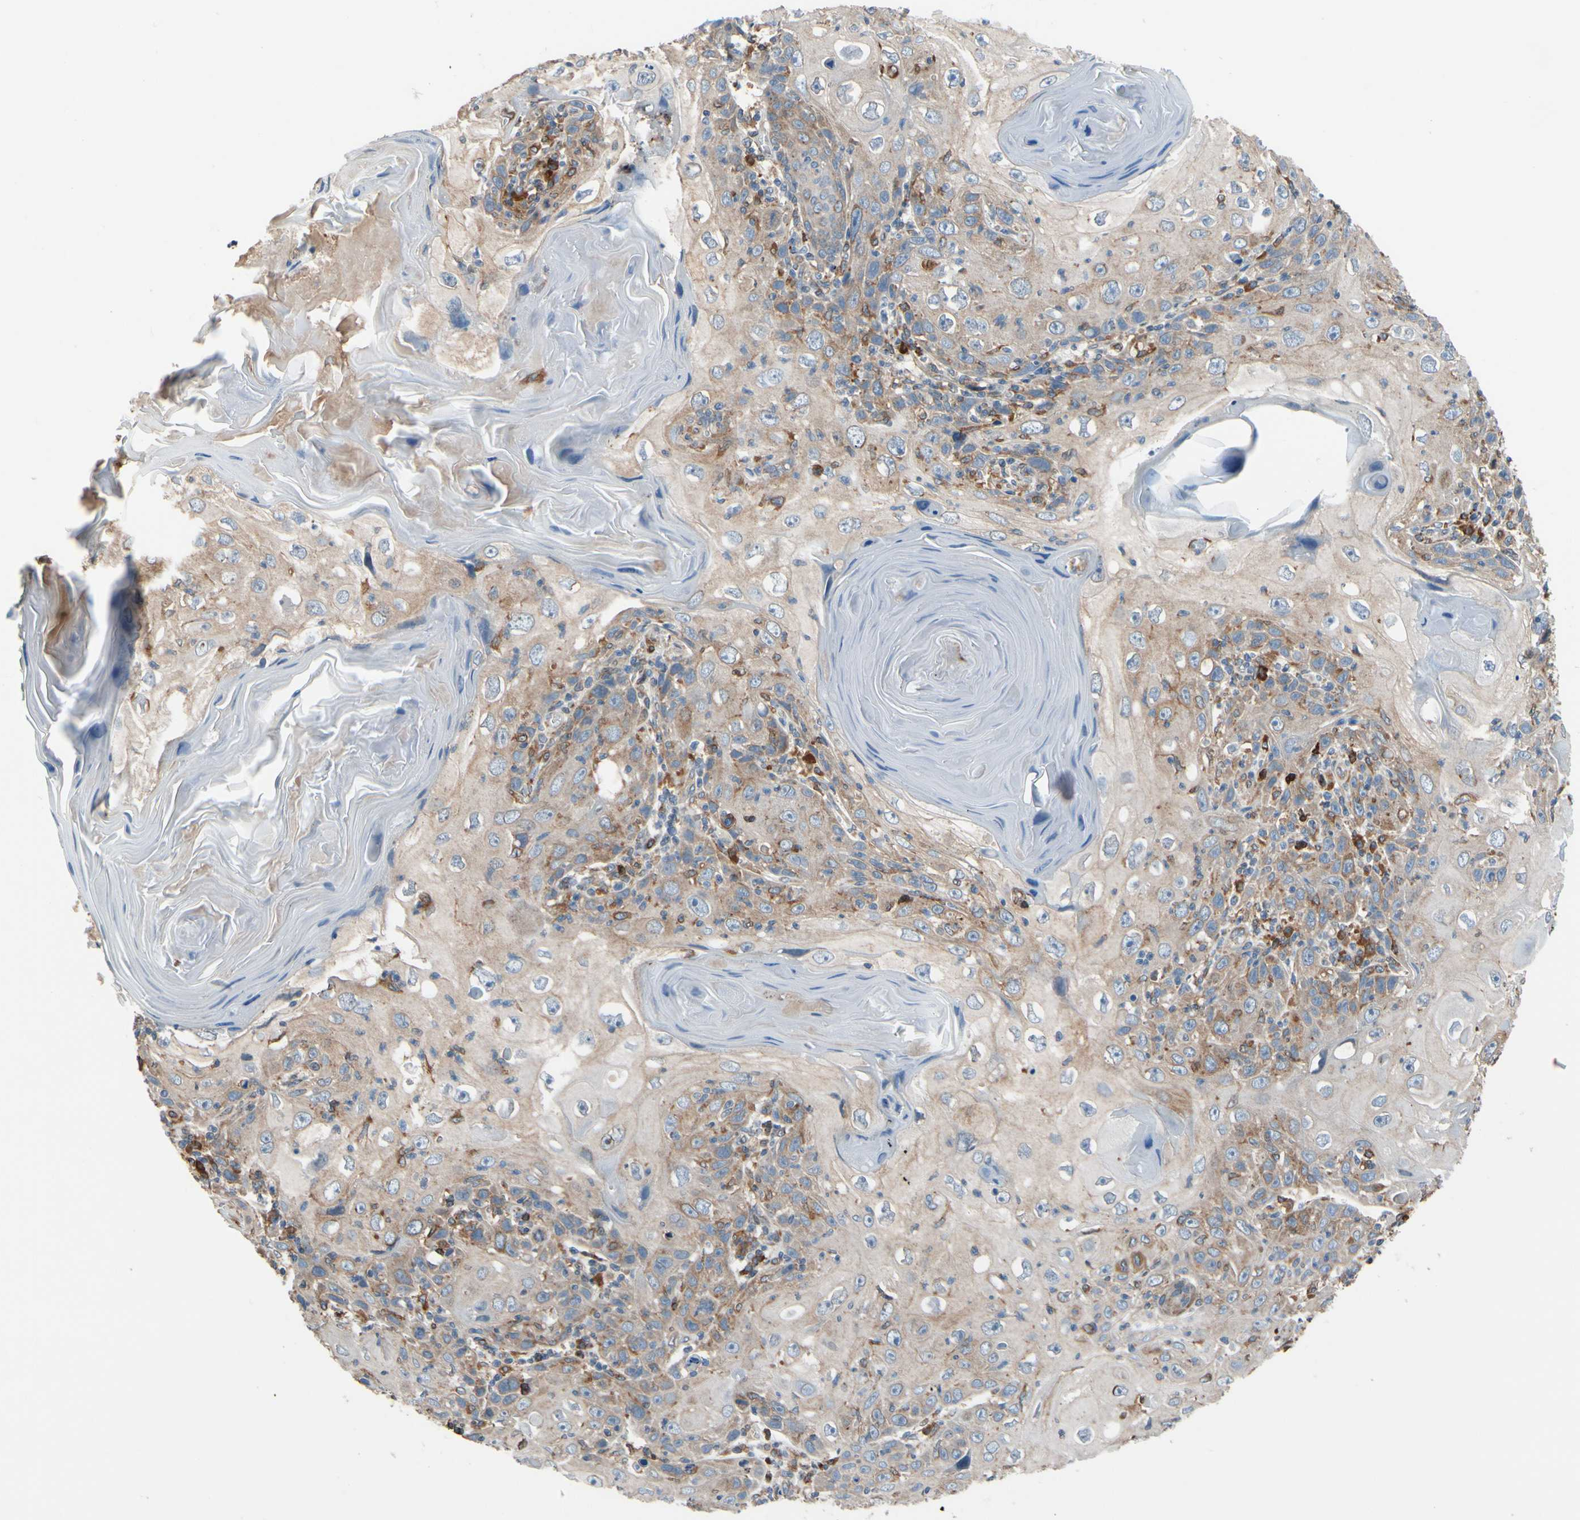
{"staining": {"intensity": "moderate", "quantity": "25%-75%", "location": "cytoplasmic/membranous"}, "tissue": "skin cancer", "cell_type": "Tumor cells", "image_type": "cancer", "snomed": [{"axis": "morphology", "description": "Squamous cell carcinoma, NOS"}, {"axis": "topography", "description": "Skin"}], "caption": "Immunohistochemical staining of skin cancer (squamous cell carcinoma) reveals medium levels of moderate cytoplasmic/membranous staining in approximately 25%-75% of tumor cells. The staining was performed using DAB, with brown indicating positive protein expression. Nuclei are stained blue with hematoxylin.", "gene": "CLCC1", "patient": {"sex": "female", "age": 88}}